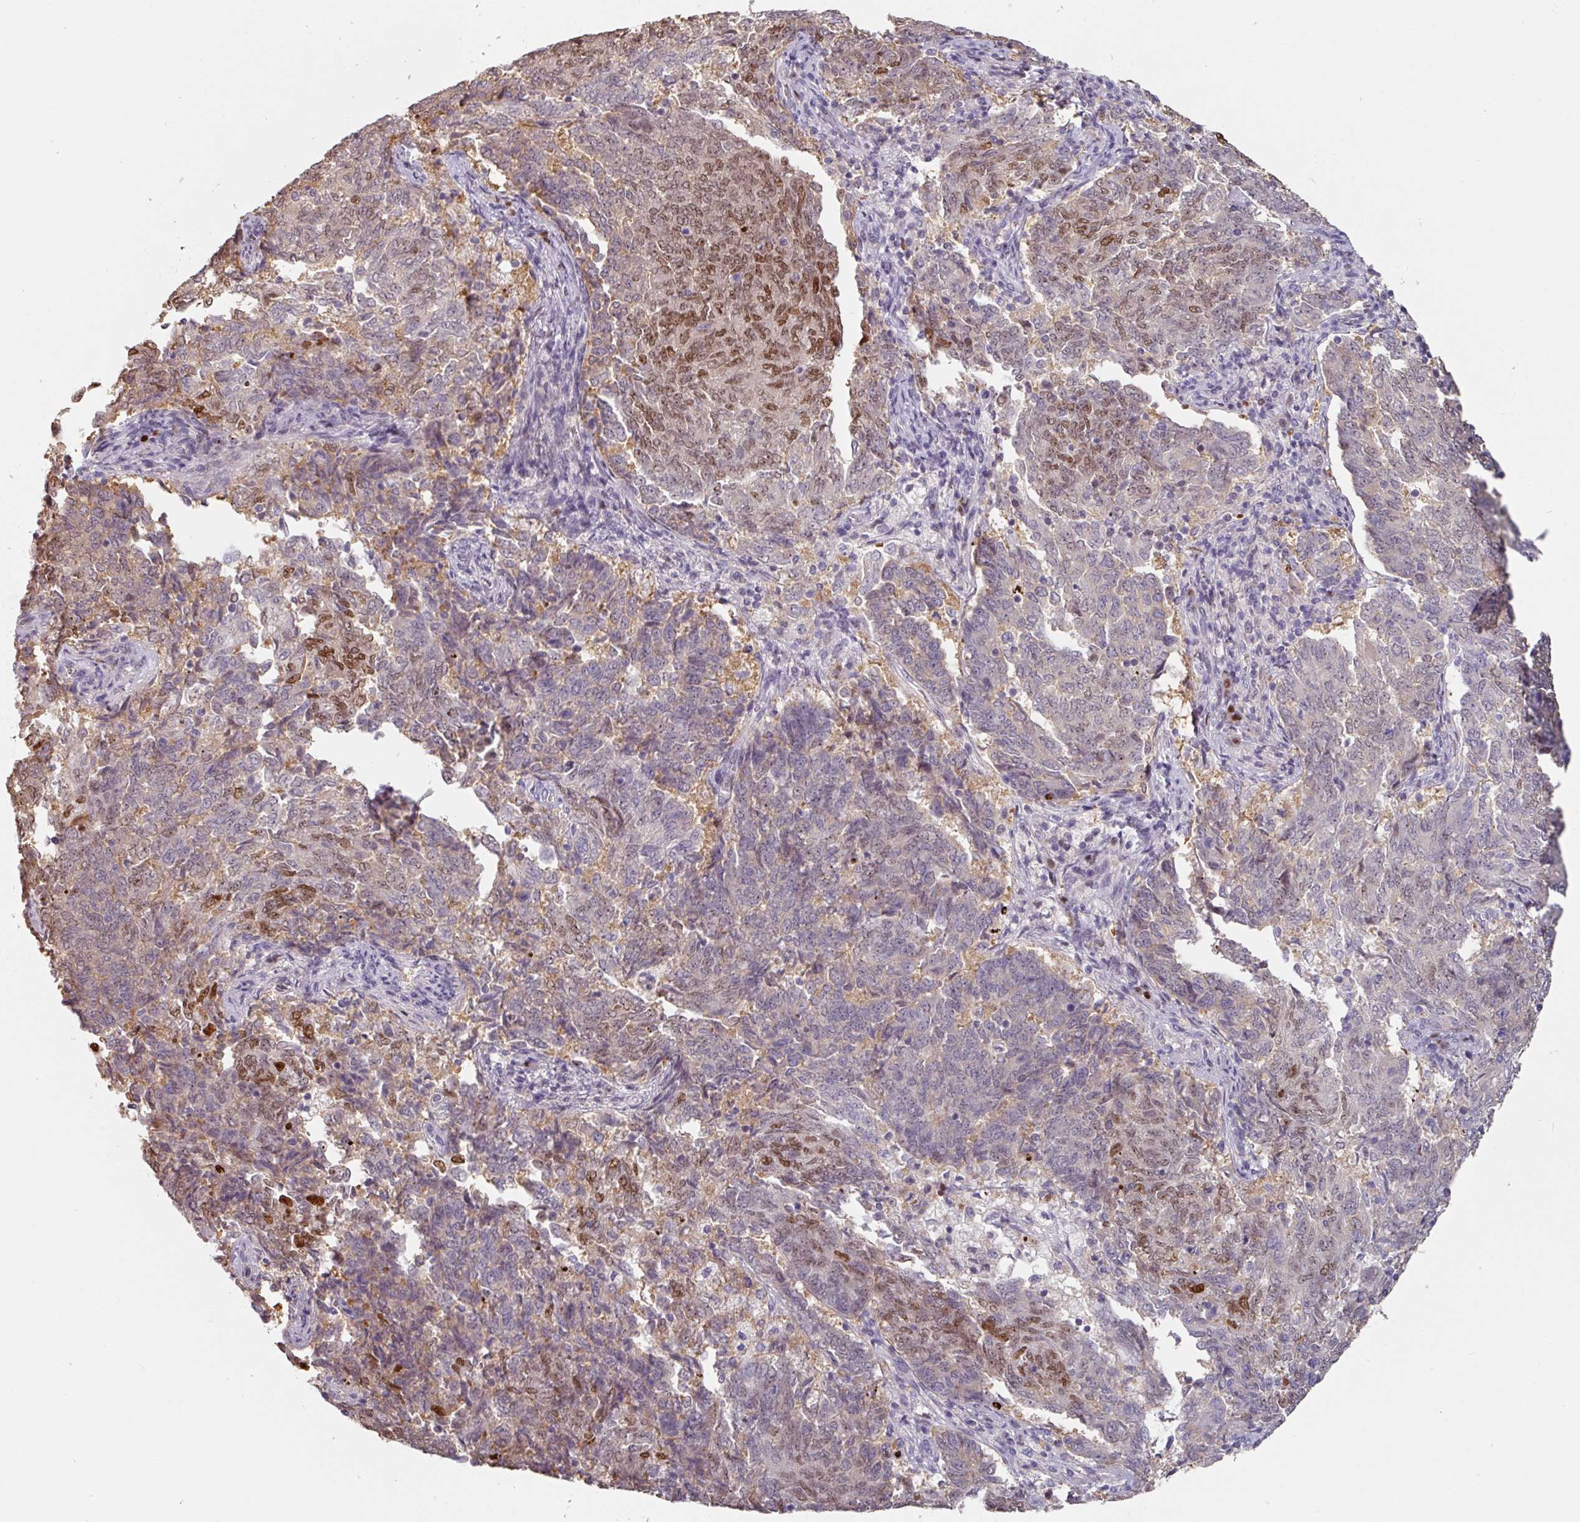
{"staining": {"intensity": "moderate", "quantity": "25%-75%", "location": "nuclear"}, "tissue": "endometrial cancer", "cell_type": "Tumor cells", "image_type": "cancer", "snomed": [{"axis": "morphology", "description": "Adenocarcinoma, NOS"}, {"axis": "topography", "description": "Endometrium"}], "caption": "About 25%-75% of tumor cells in endometrial adenocarcinoma exhibit moderate nuclear protein positivity as visualized by brown immunohistochemical staining.", "gene": "ZBTB6", "patient": {"sex": "female", "age": 80}}